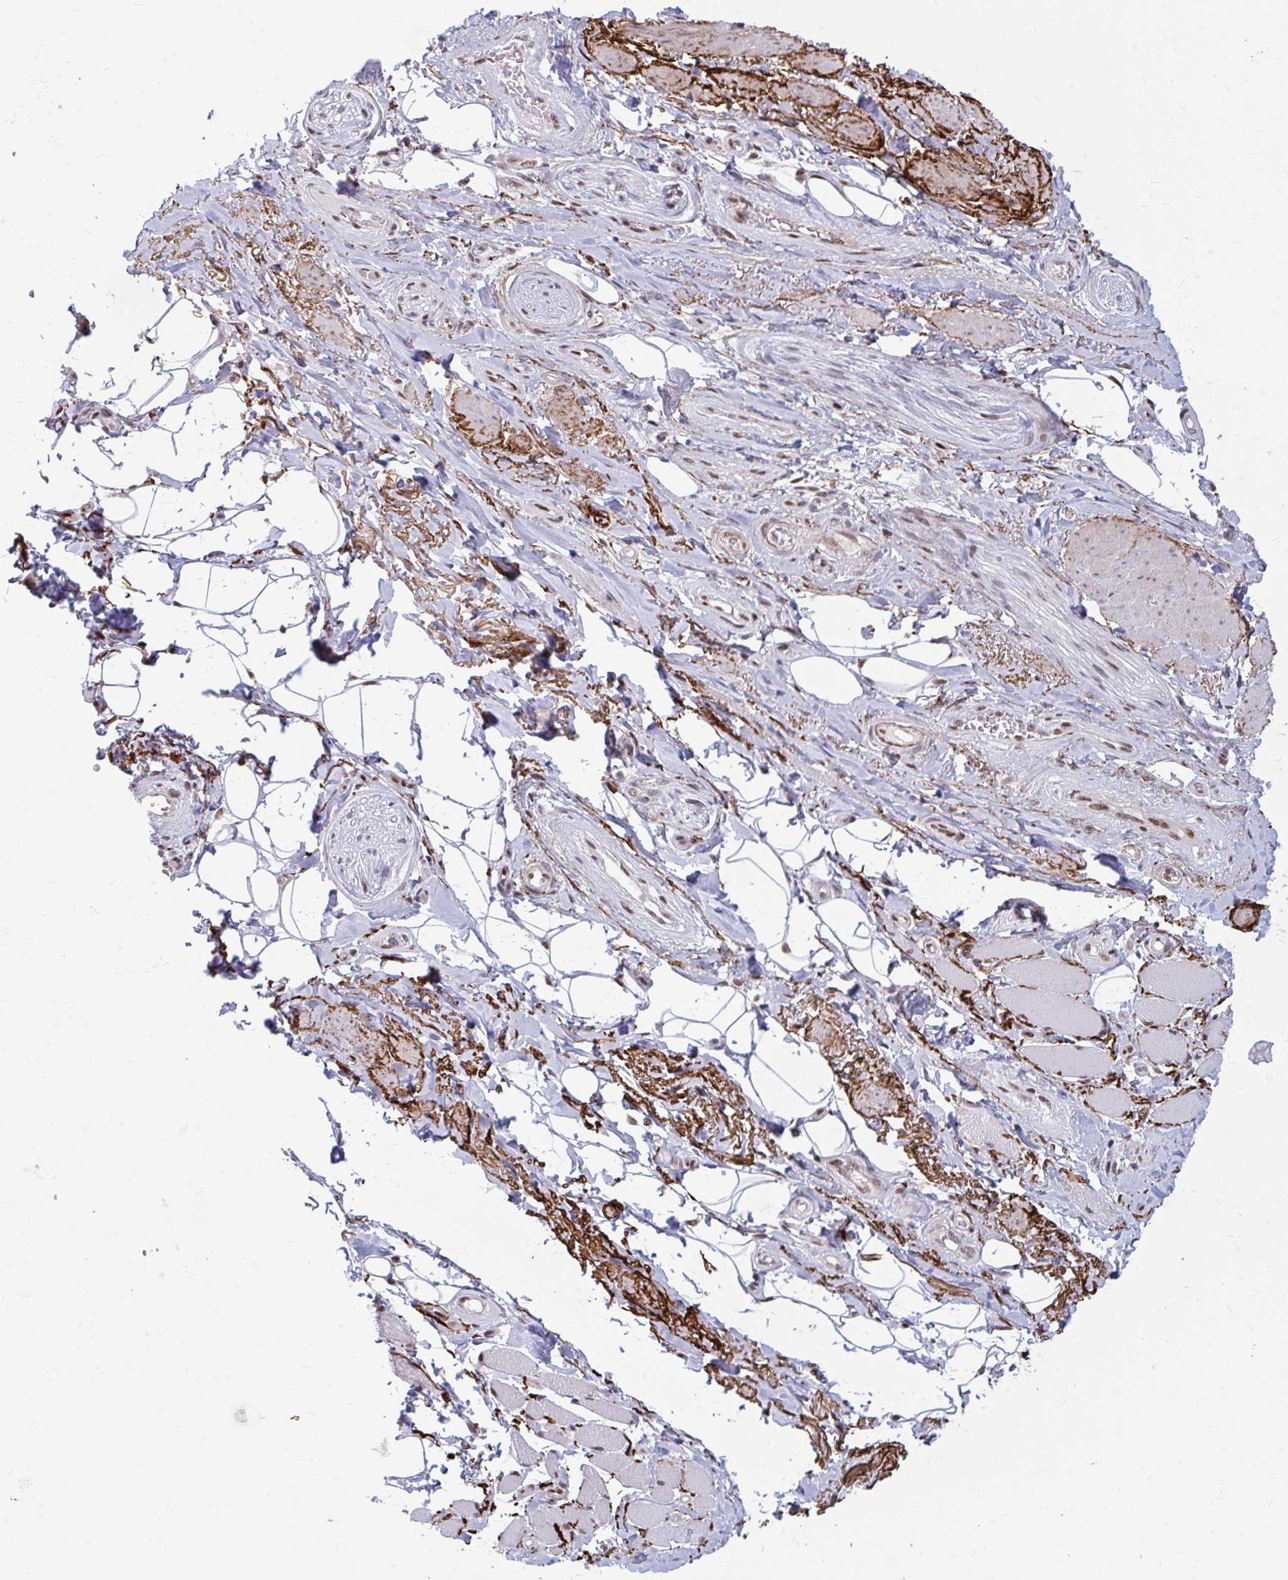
{"staining": {"intensity": "weak", "quantity": "<25%", "location": "nuclear"}, "tissue": "adipose tissue", "cell_type": "Adipocytes", "image_type": "normal", "snomed": [{"axis": "morphology", "description": "Normal tissue, NOS"}, {"axis": "topography", "description": "Anal"}, {"axis": "topography", "description": "Peripheral nerve tissue"}], "caption": "There is no significant staining in adipocytes of adipose tissue. (DAB (3,3'-diaminobenzidine) IHC, high magnification).", "gene": "PSME4", "patient": {"sex": "male", "age": 53}}